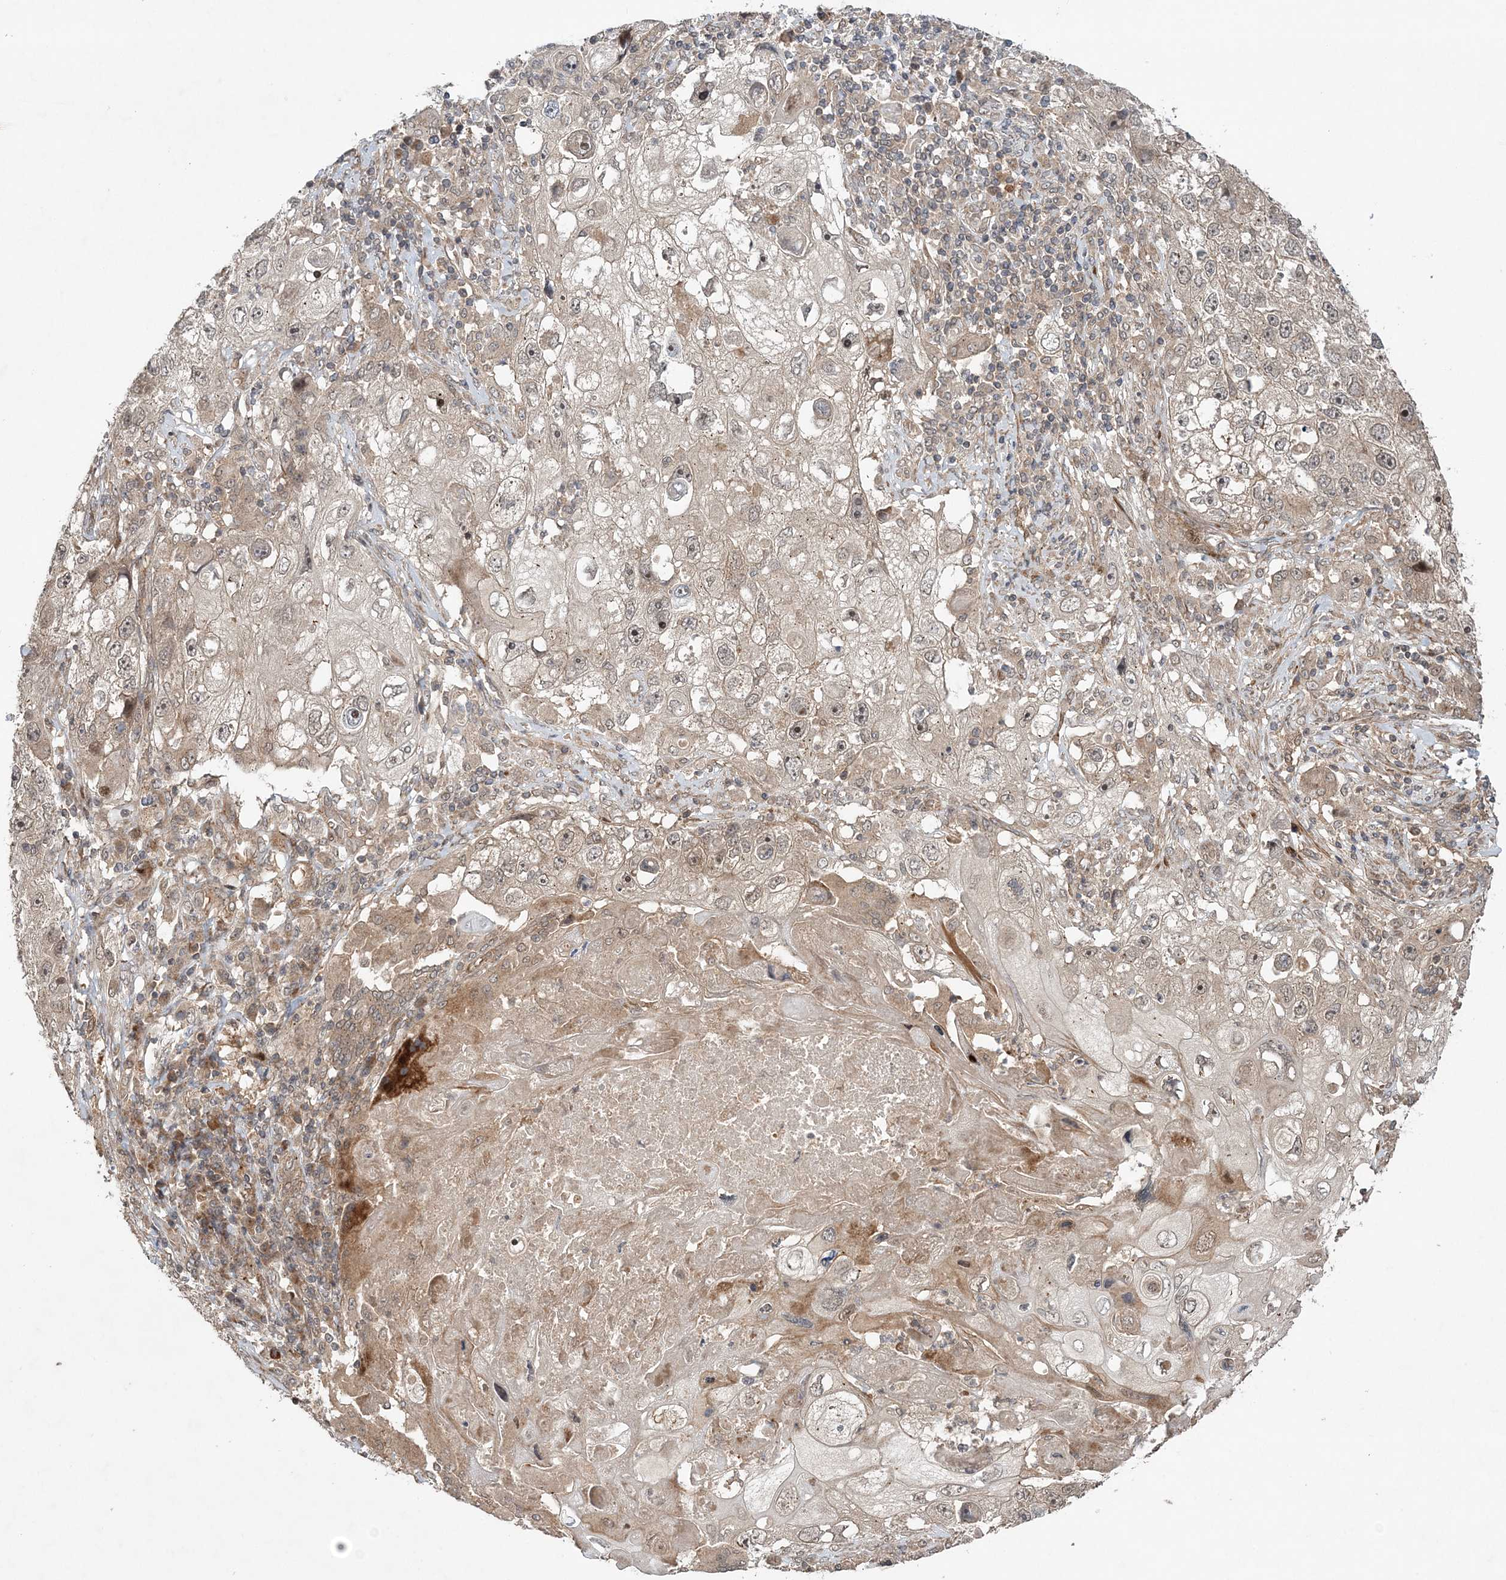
{"staining": {"intensity": "weak", "quantity": "25%-75%", "location": "cytoplasmic/membranous"}, "tissue": "lung cancer", "cell_type": "Tumor cells", "image_type": "cancer", "snomed": [{"axis": "morphology", "description": "Squamous cell carcinoma, NOS"}, {"axis": "topography", "description": "Lung"}], "caption": "This is an image of IHC staining of lung cancer, which shows weak staining in the cytoplasmic/membranous of tumor cells.", "gene": "UBTD2", "patient": {"sex": "male", "age": 61}}